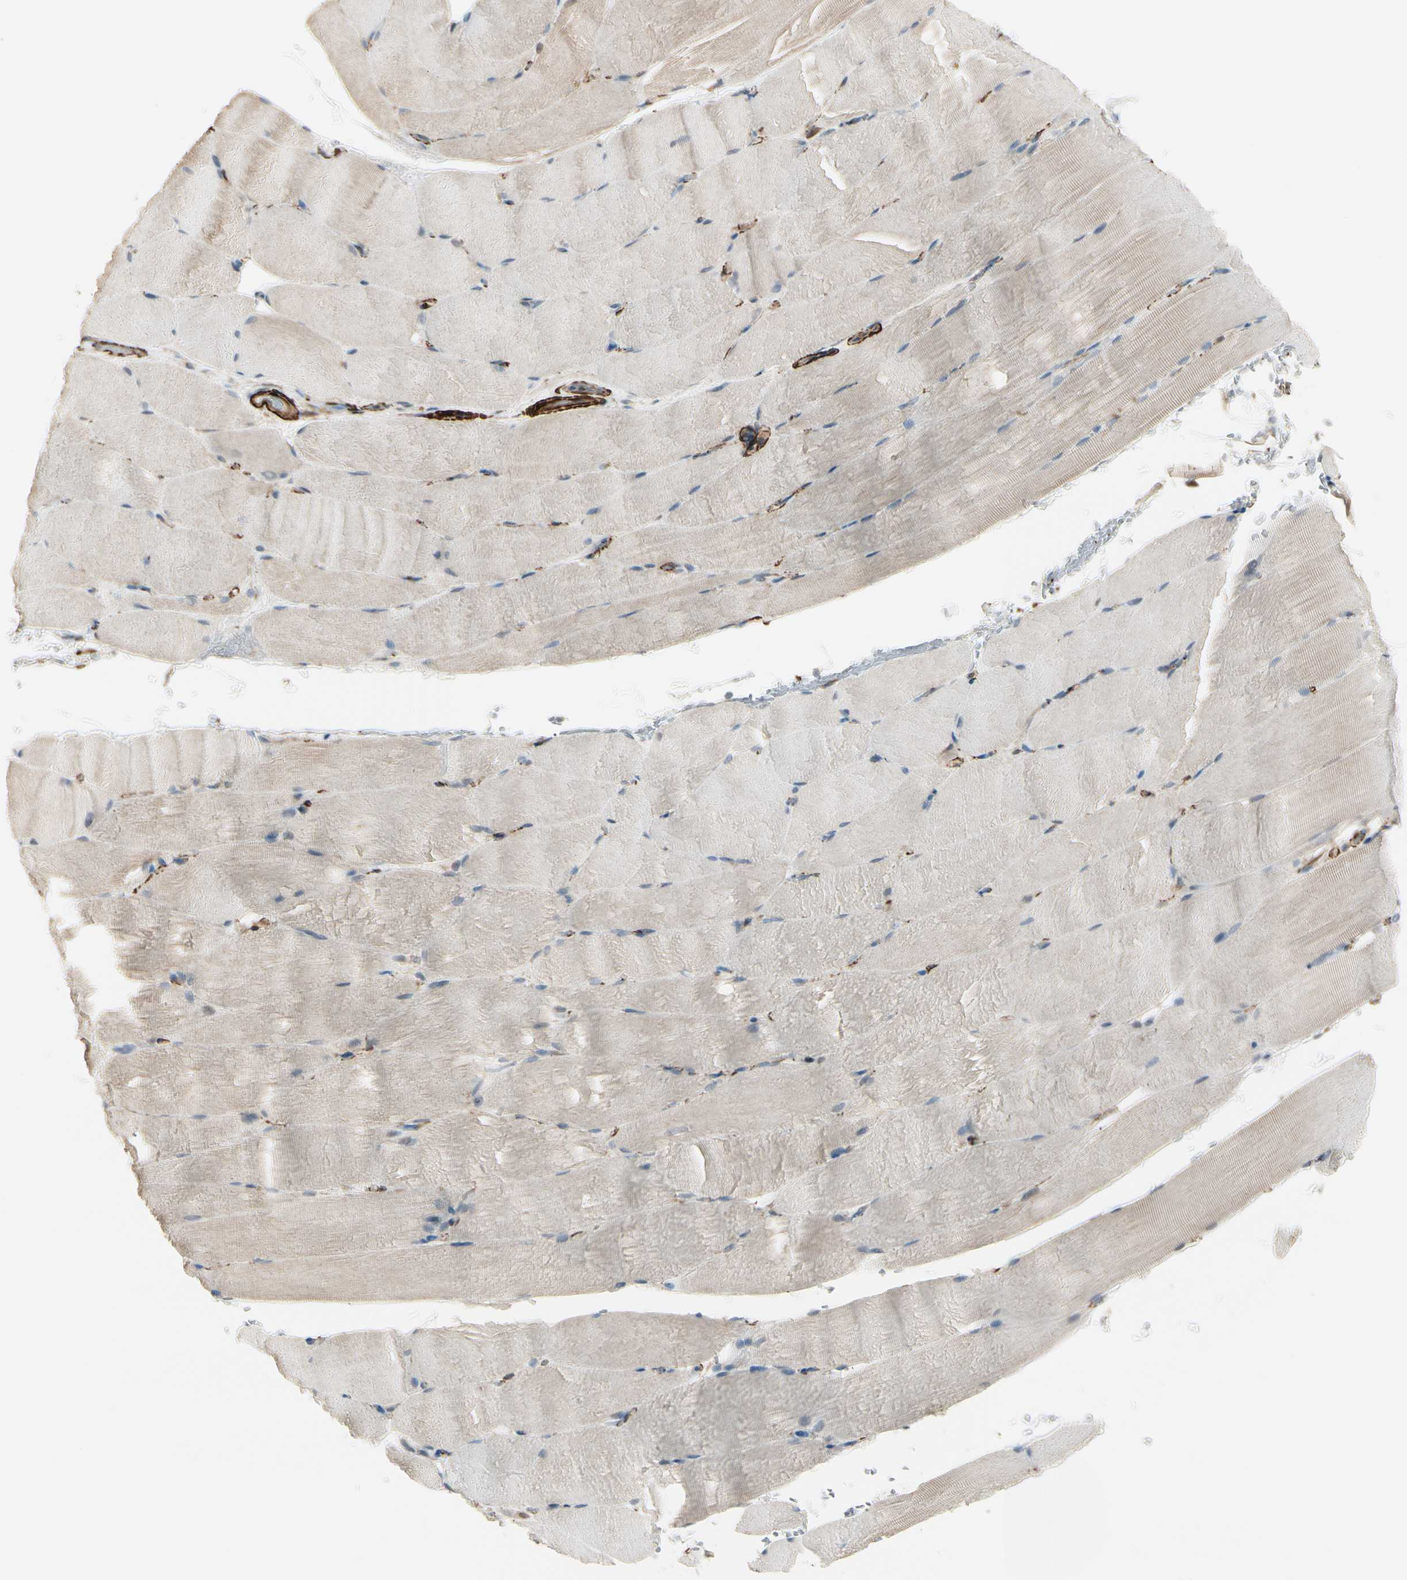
{"staining": {"intensity": "negative", "quantity": "none", "location": "none"}, "tissue": "skeletal muscle", "cell_type": "Myocytes", "image_type": "normal", "snomed": [{"axis": "morphology", "description": "Normal tissue, NOS"}, {"axis": "topography", "description": "Skeletal muscle"}, {"axis": "topography", "description": "Parathyroid gland"}], "caption": "Micrograph shows no protein positivity in myocytes of unremarkable skeletal muscle.", "gene": "CALD1", "patient": {"sex": "female", "age": 37}}